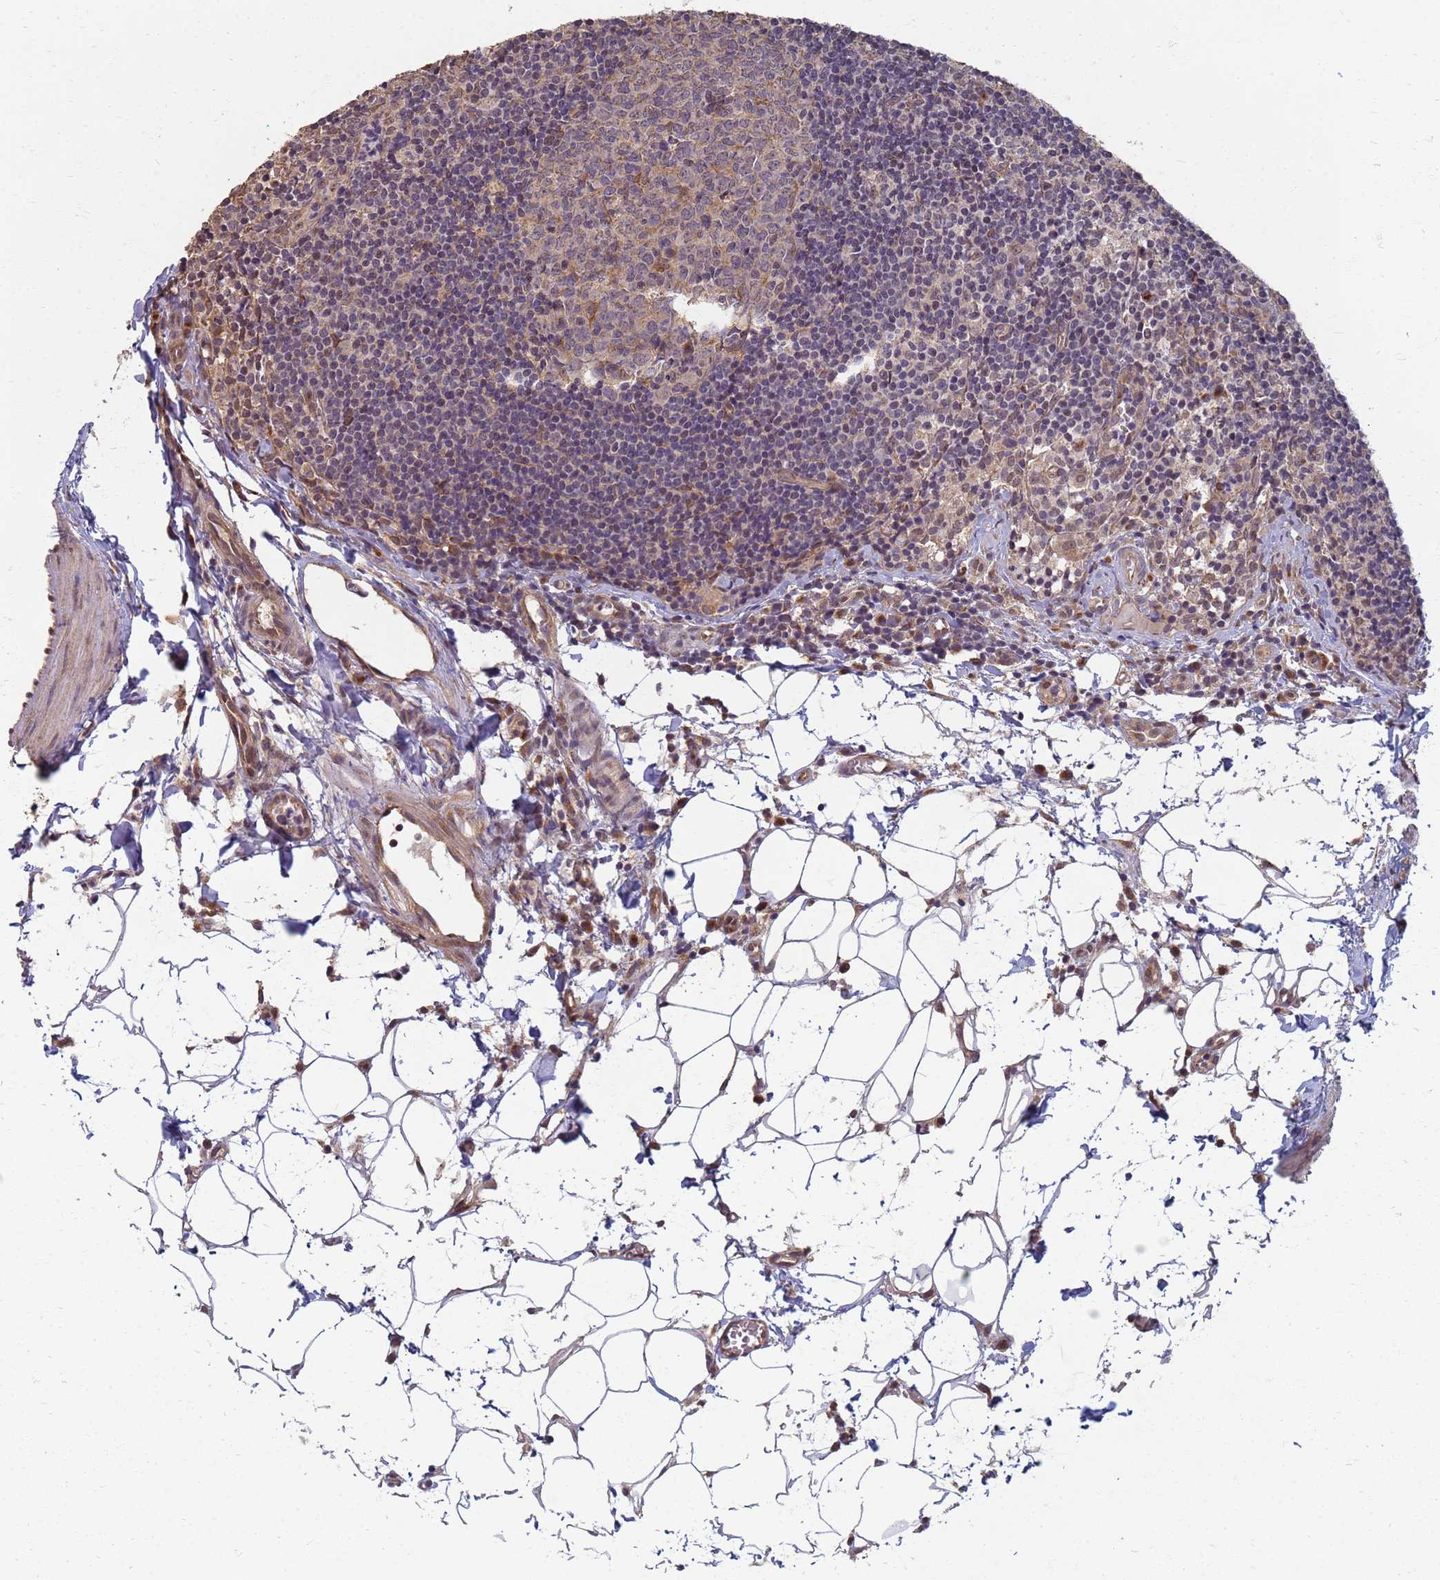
{"staining": {"intensity": "weak", "quantity": ">75%", "location": "cytoplasmic/membranous"}, "tissue": "lymph node", "cell_type": "Germinal center cells", "image_type": "normal", "snomed": [{"axis": "morphology", "description": "Normal tissue, NOS"}, {"axis": "topography", "description": "Lymph node"}], "caption": "IHC micrograph of benign lymph node stained for a protein (brown), which reveals low levels of weak cytoplasmic/membranous staining in approximately >75% of germinal center cells.", "gene": "ITGB4", "patient": {"sex": "female", "age": 27}}